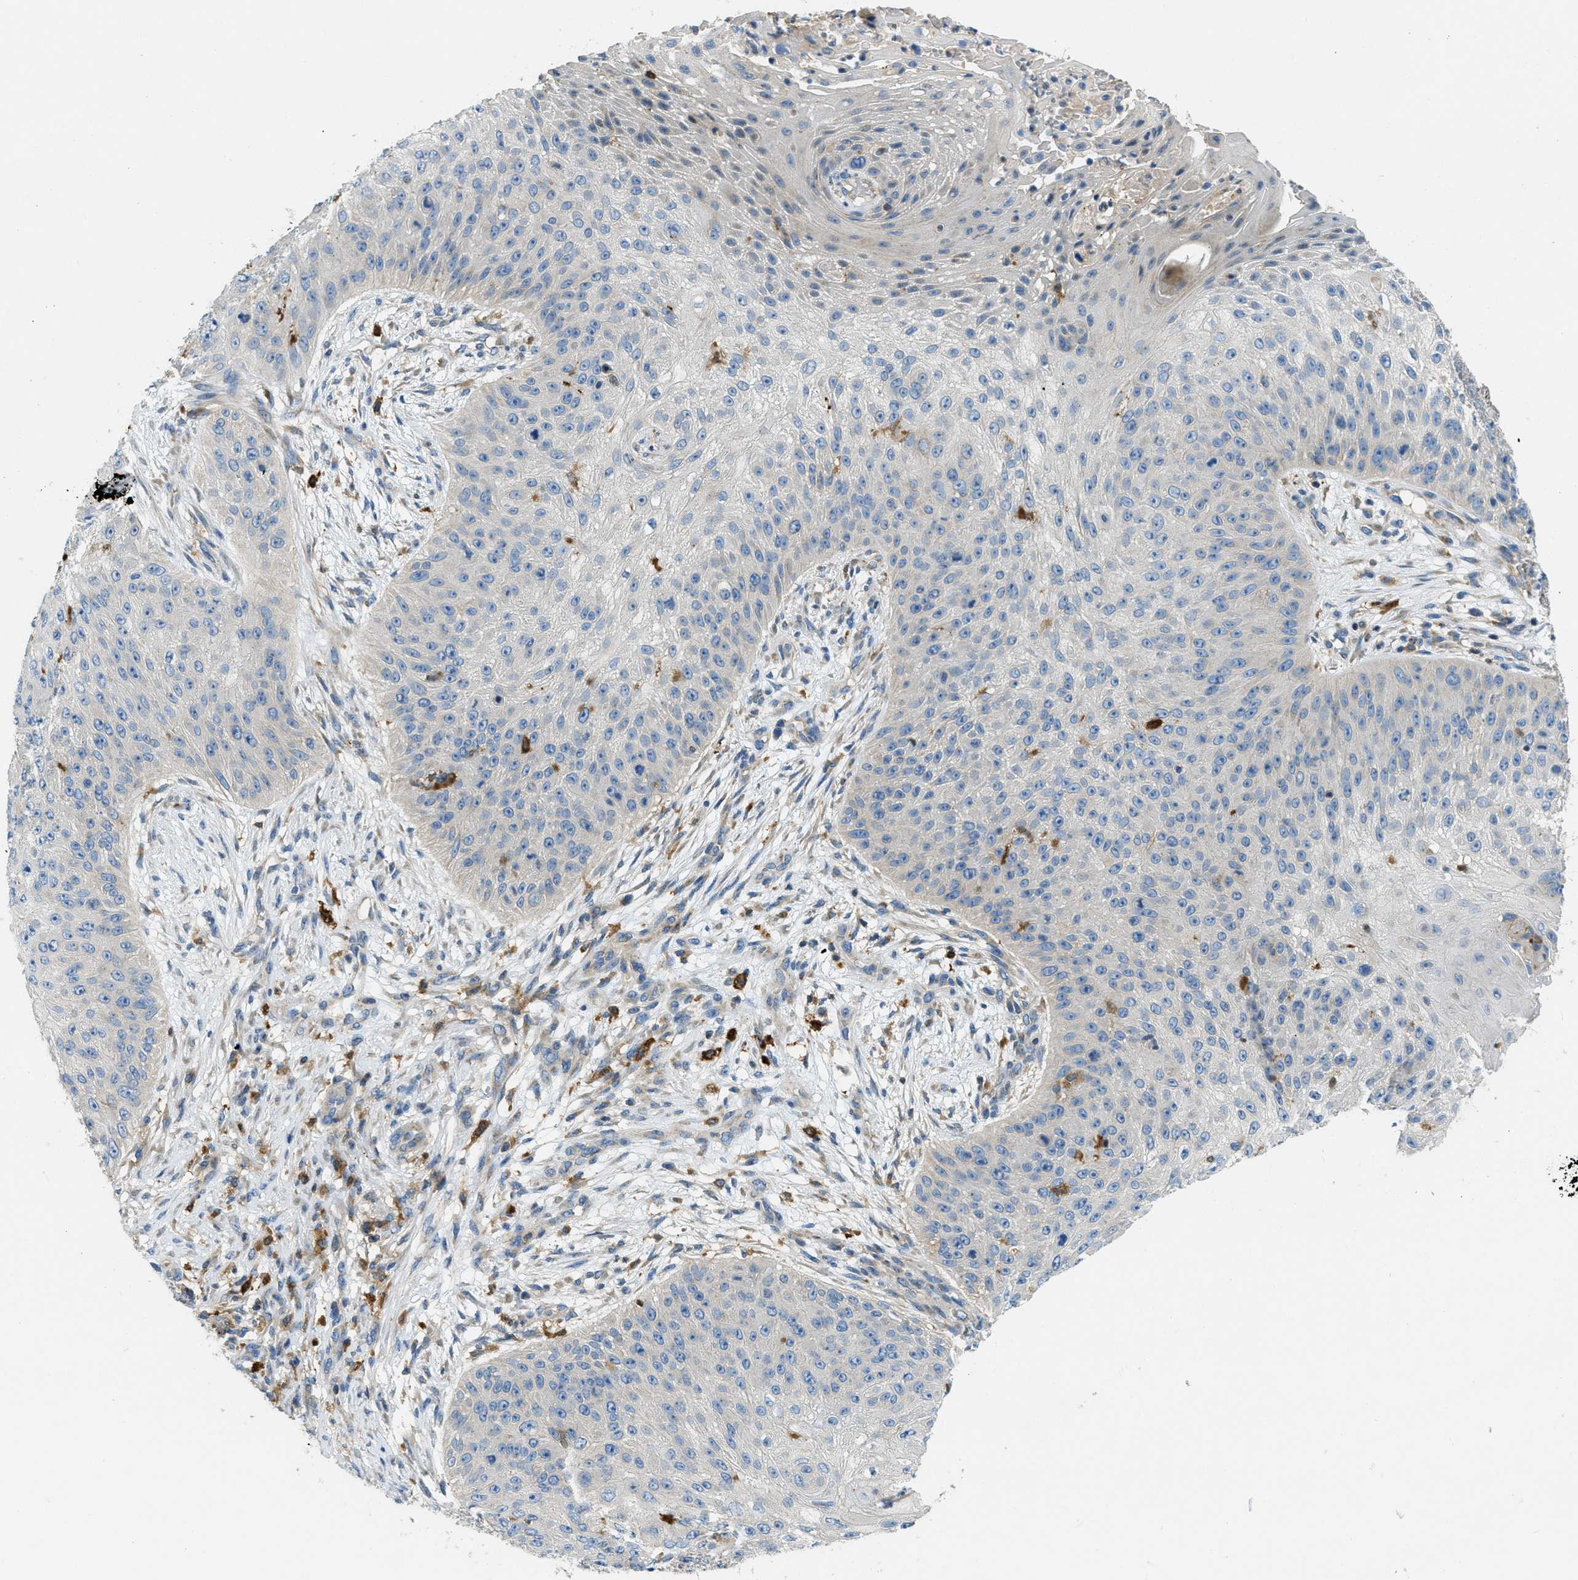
{"staining": {"intensity": "negative", "quantity": "none", "location": "none"}, "tissue": "skin cancer", "cell_type": "Tumor cells", "image_type": "cancer", "snomed": [{"axis": "morphology", "description": "Squamous cell carcinoma, NOS"}, {"axis": "topography", "description": "Skin"}], "caption": "Protein analysis of squamous cell carcinoma (skin) displays no significant staining in tumor cells. (Brightfield microscopy of DAB immunohistochemistry at high magnification).", "gene": "RFFL", "patient": {"sex": "female", "age": 80}}